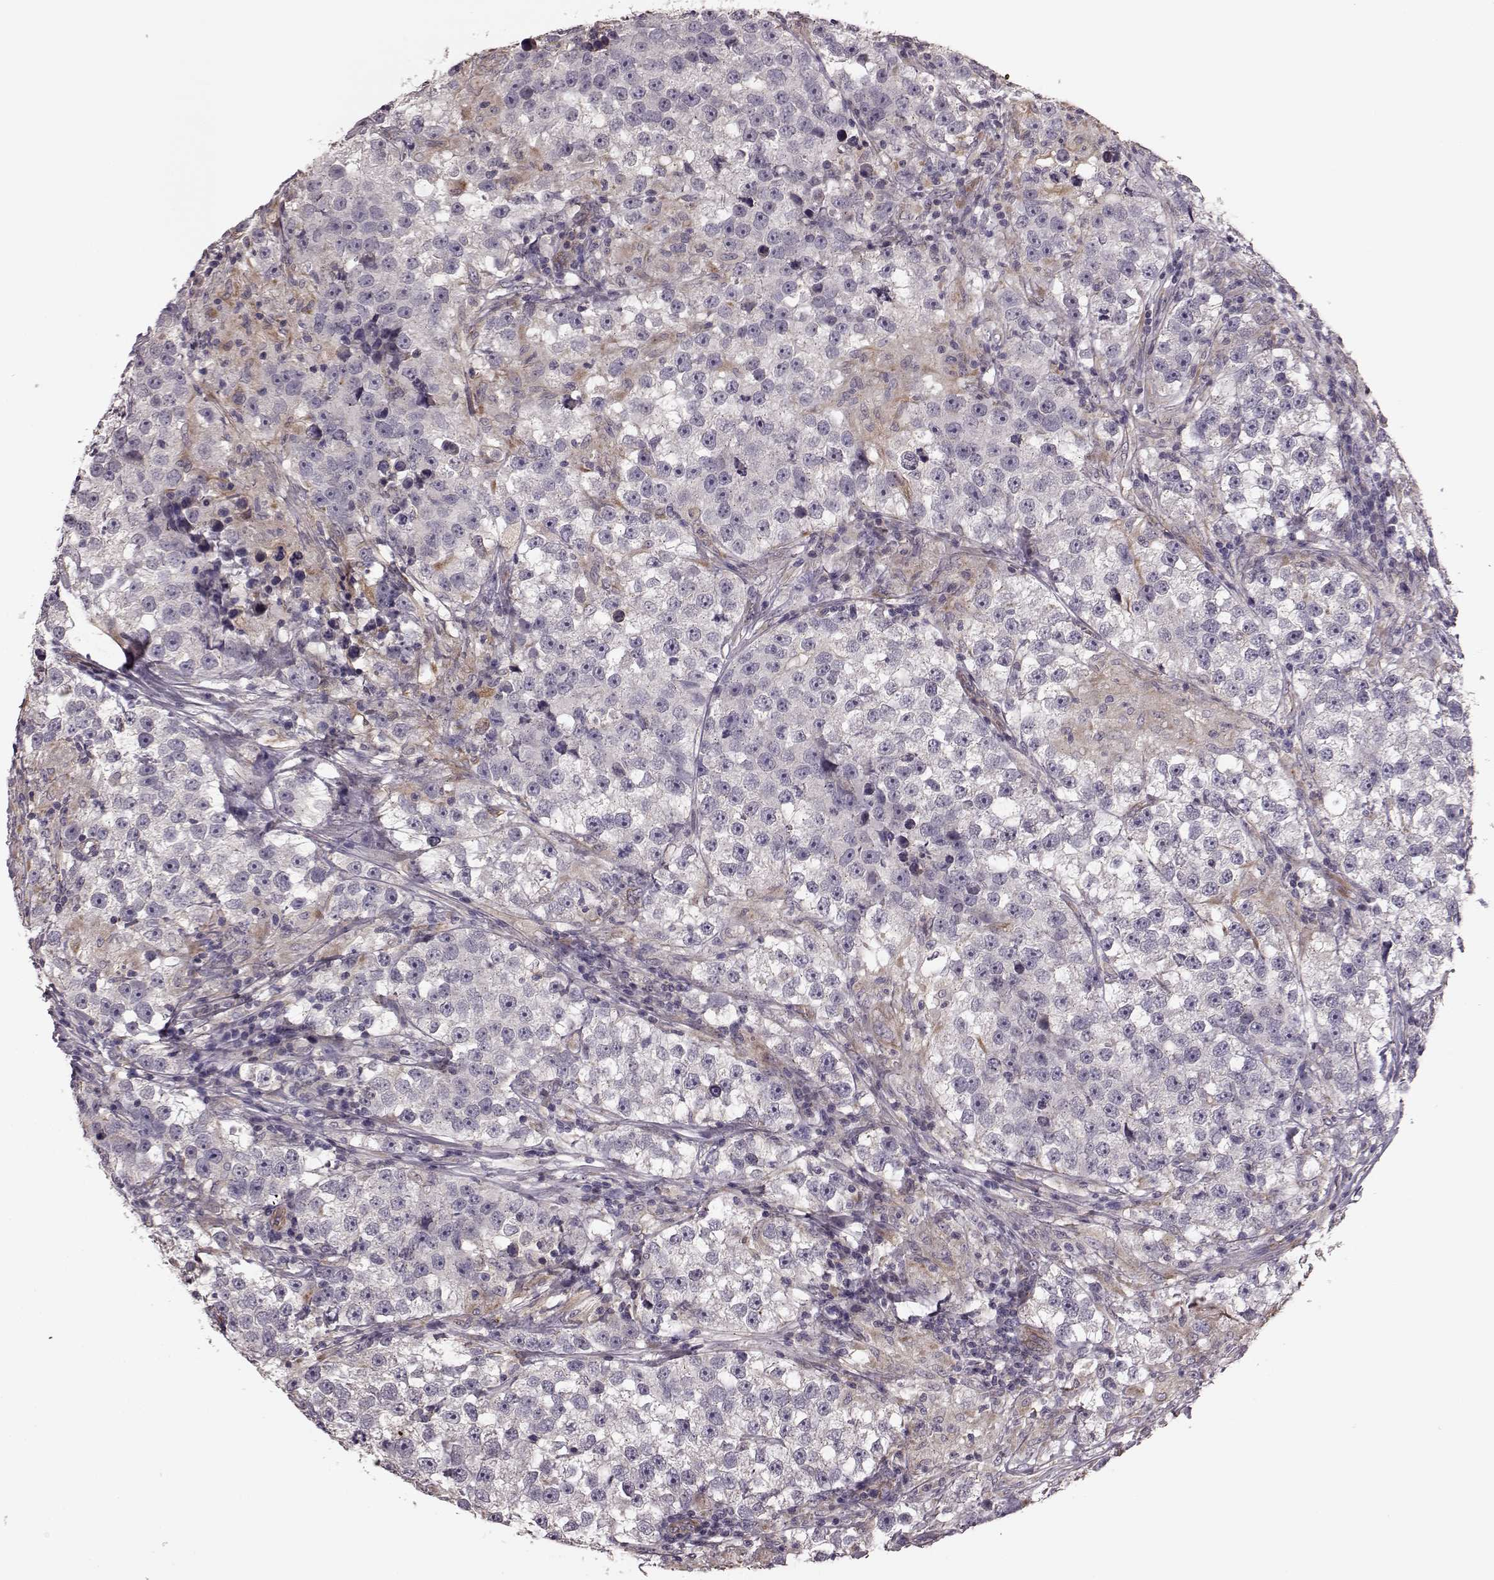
{"staining": {"intensity": "negative", "quantity": "none", "location": "none"}, "tissue": "testis cancer", "cell_type": "Tumor cells", "image_type": "cancer", "snomed": [{"axis": "morphology", "description": "Seminoma, NOS"}, {"axis": "topography", "description": "Testis"}], "caption": "This is an immunohistochemistry photomicrograph of testis cancer. There is no positivity in tumor cells.", "gene": "NTF3", "patient": {"sex": "male", "age": 46}}